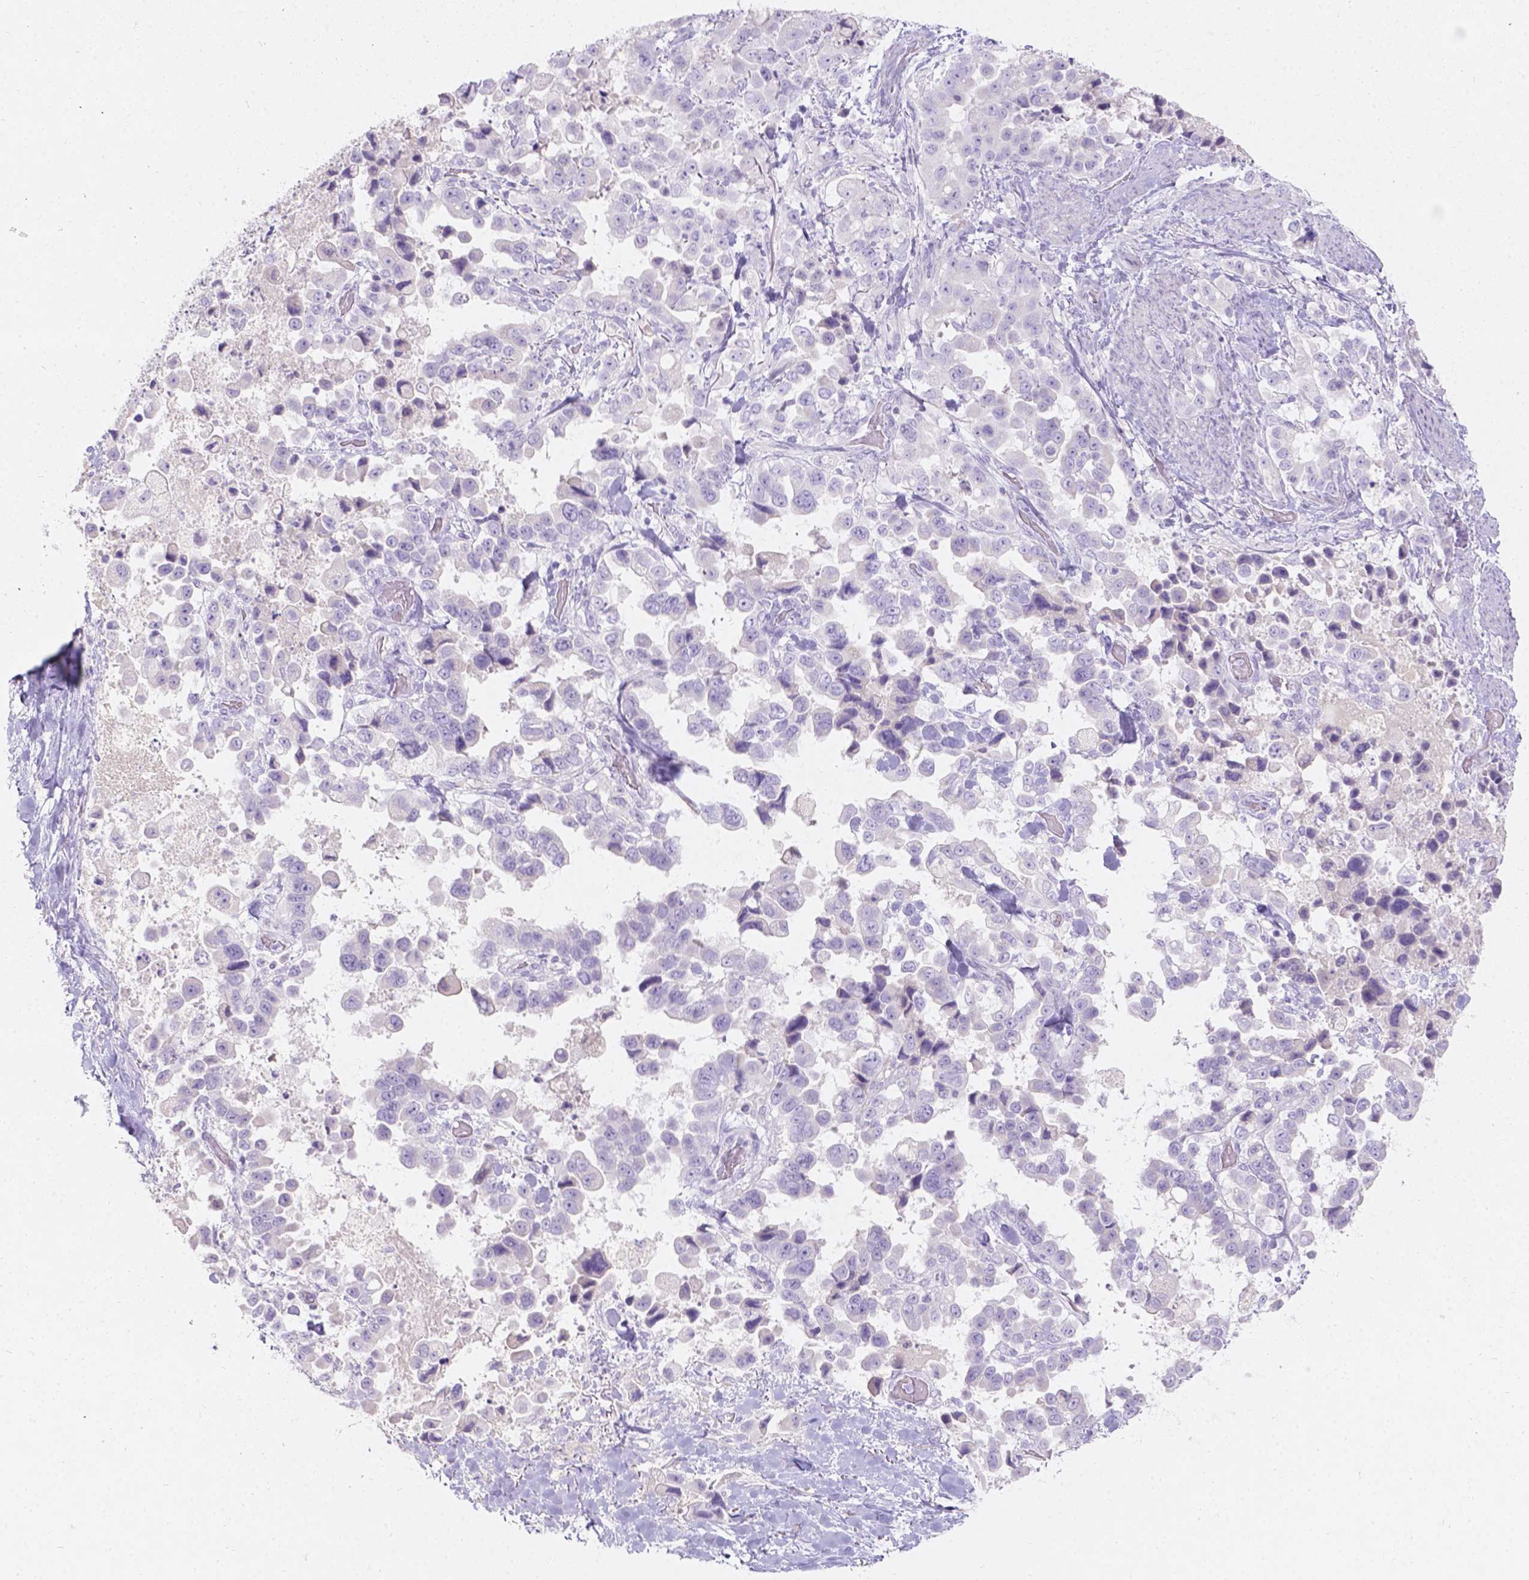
{"staining": {"intensity": "negative", "quantity": "none", "location": "none"}, "tissue": "stomach cancer", "cell_type": "Tumor cells", "image_type": "cancer", "snomed": [{"axis": "morphology", "description": "Adenocarcinoma, NOS"}, {"axis": "topography", "description": "Stomach"}], "caption": "This is an immunohistochemistry histopathology image of stomach cancer (adenocarcinoma). There is no staining in tumor cells.", "gene": "GAL3ST2", "patient": {"sex": "male", "age": 59}}